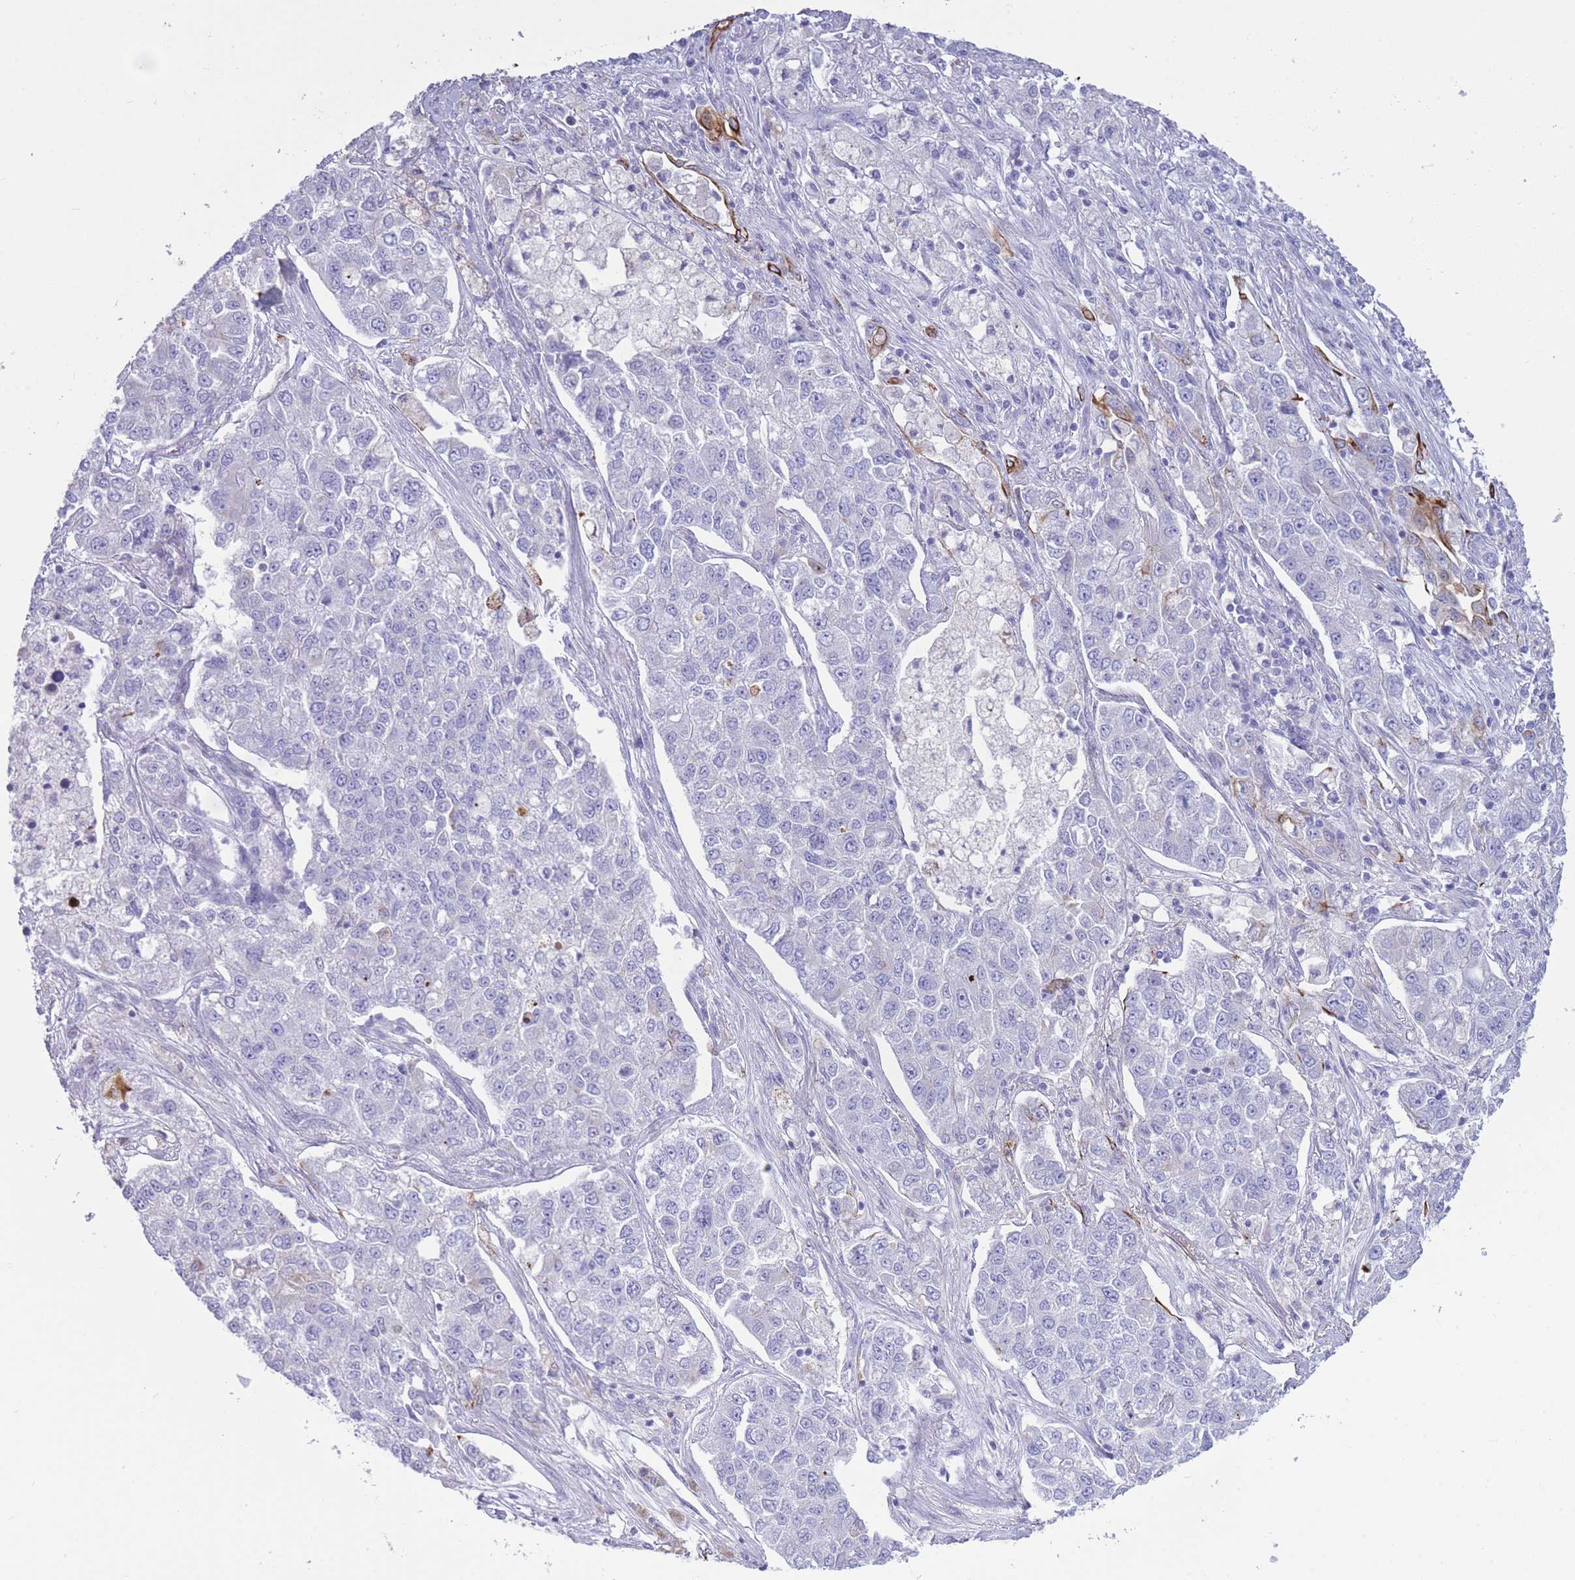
{"staining": {"intensity": "negative", "quantity": "none", "location": "none"}, "tissue": "lung cancer", "cell_type": "Tumor cells", "image_type": "cancer", "snomed": [{"axis": "morphology", "description": "Adenocarcinoma, NOS"}, {"axis": "topography", "description": "Lung"}], "caption": "Tumor cells show no significant protein staining in adenocarcinoma (lung).", "gene": "VWA8", "patient": {"sex": "male", "age": 49}}